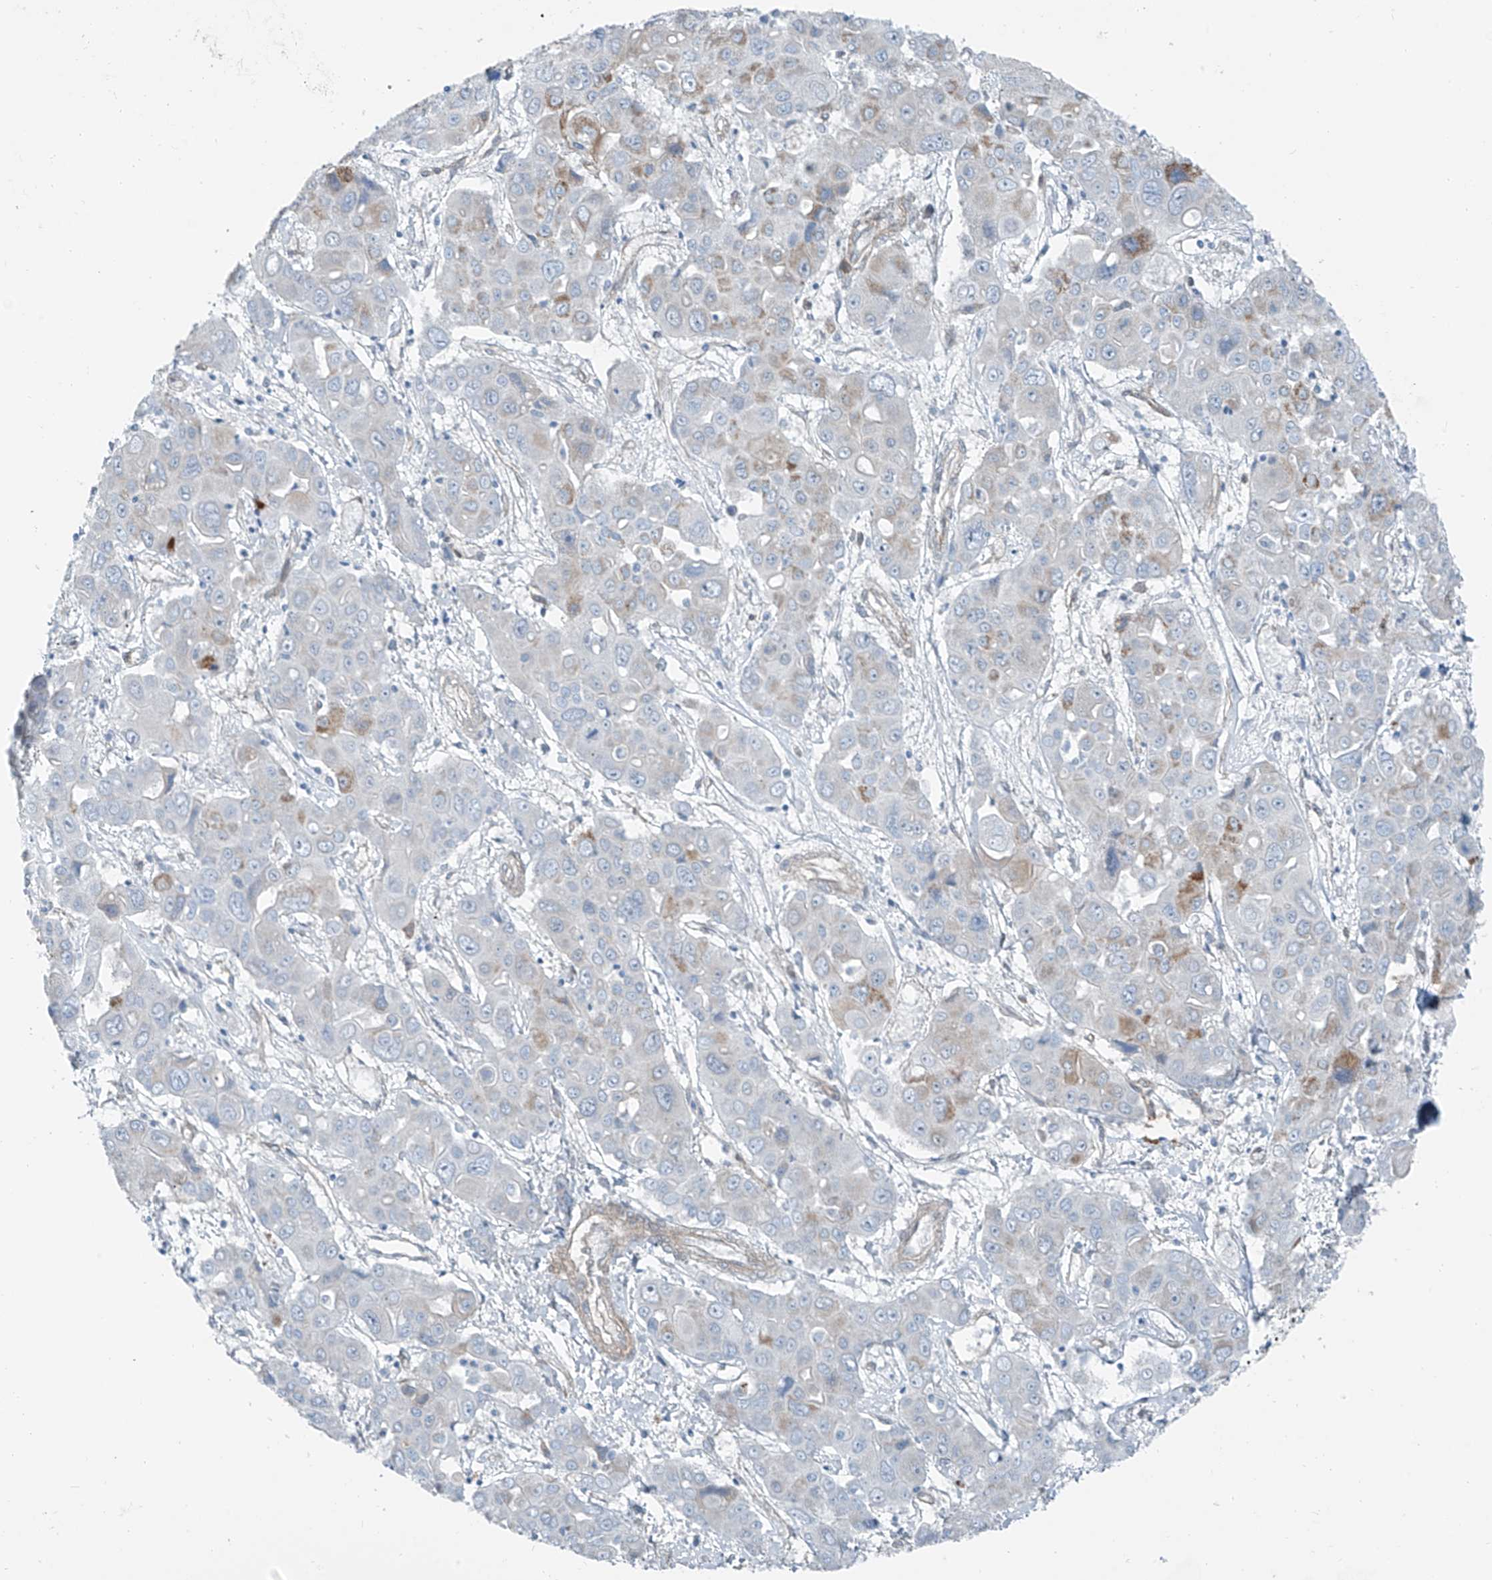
{"staining": {"intensity": "weak", "quantity": "<25%", "location": "cytoplasmic/membranous"}, "tissue": "liver cancer", "cell_type": "Tumor cells", "image_type": "cancer", "snomed": [{"axis": "morphology", "description": "Cholangiocarcinoma"}, {"axis": "topography", "description": "Liver"}], "caption": "Image shows no significant protein expression in tumor cells of liver cholangiocarcinoma.", "gene": "TNS2", "patient": {"sex": "male", "age": 67}}